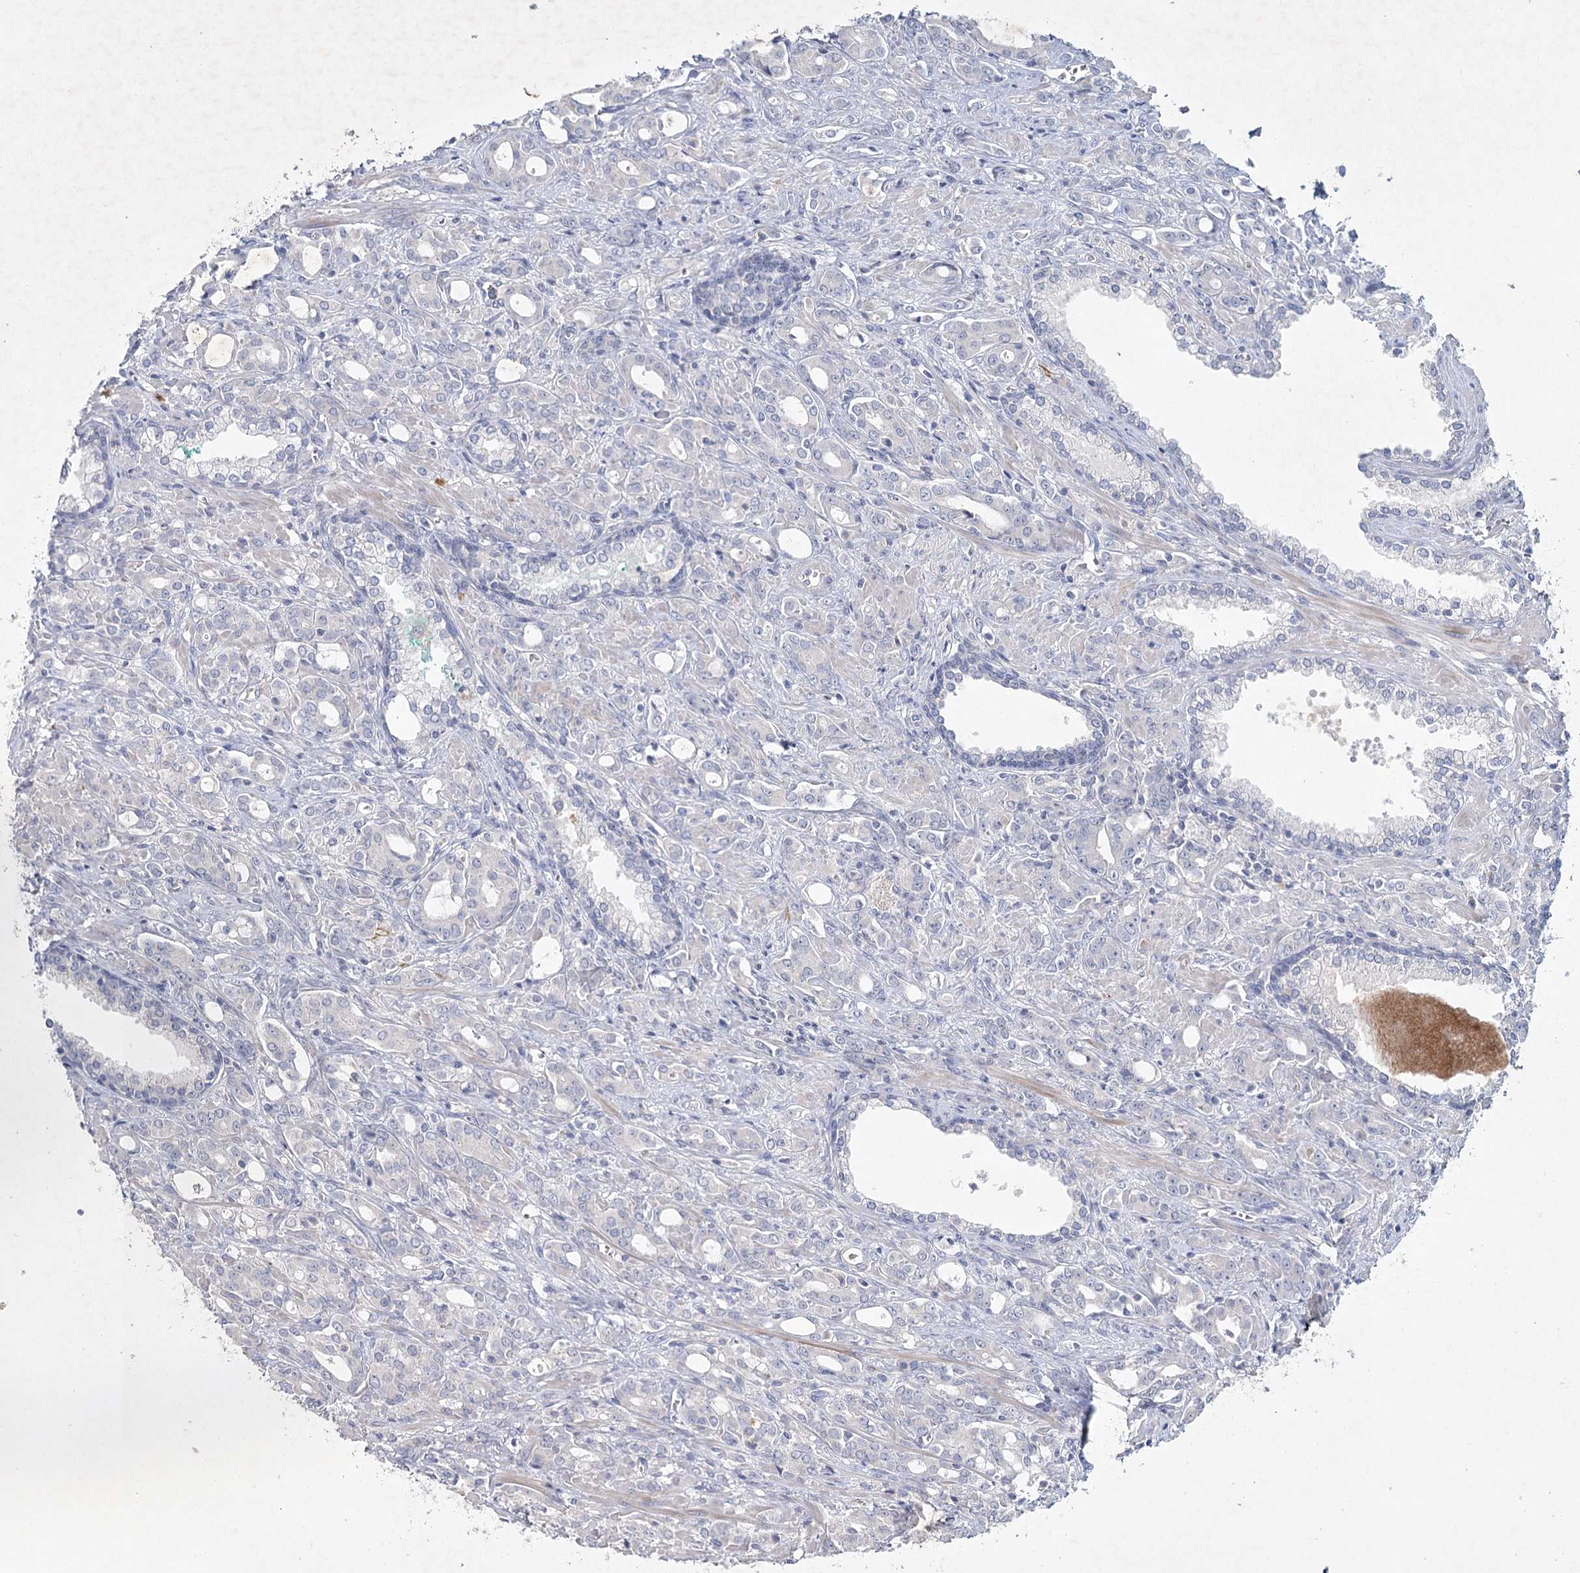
{"staining": {"intensity": "negative", "quantity": "none", "location": "none"}, "tissue": "prostate cancer", "cell_type": "Tumor cells", "image_type": "cancer", "snomed": [{"axis": "morphology", "description": "Adenocarcinoma, High grade"}, {"axis": "topography", "description": "Prostate"}], "caption": "DAB (3,3'-diaminobenzidine) immunohistochemical staining of human prostate cancer exhibits no significant positivity in tumor cells.", "gene": "MAP3K13", "patient": {"sex": "male", "age": 72}}